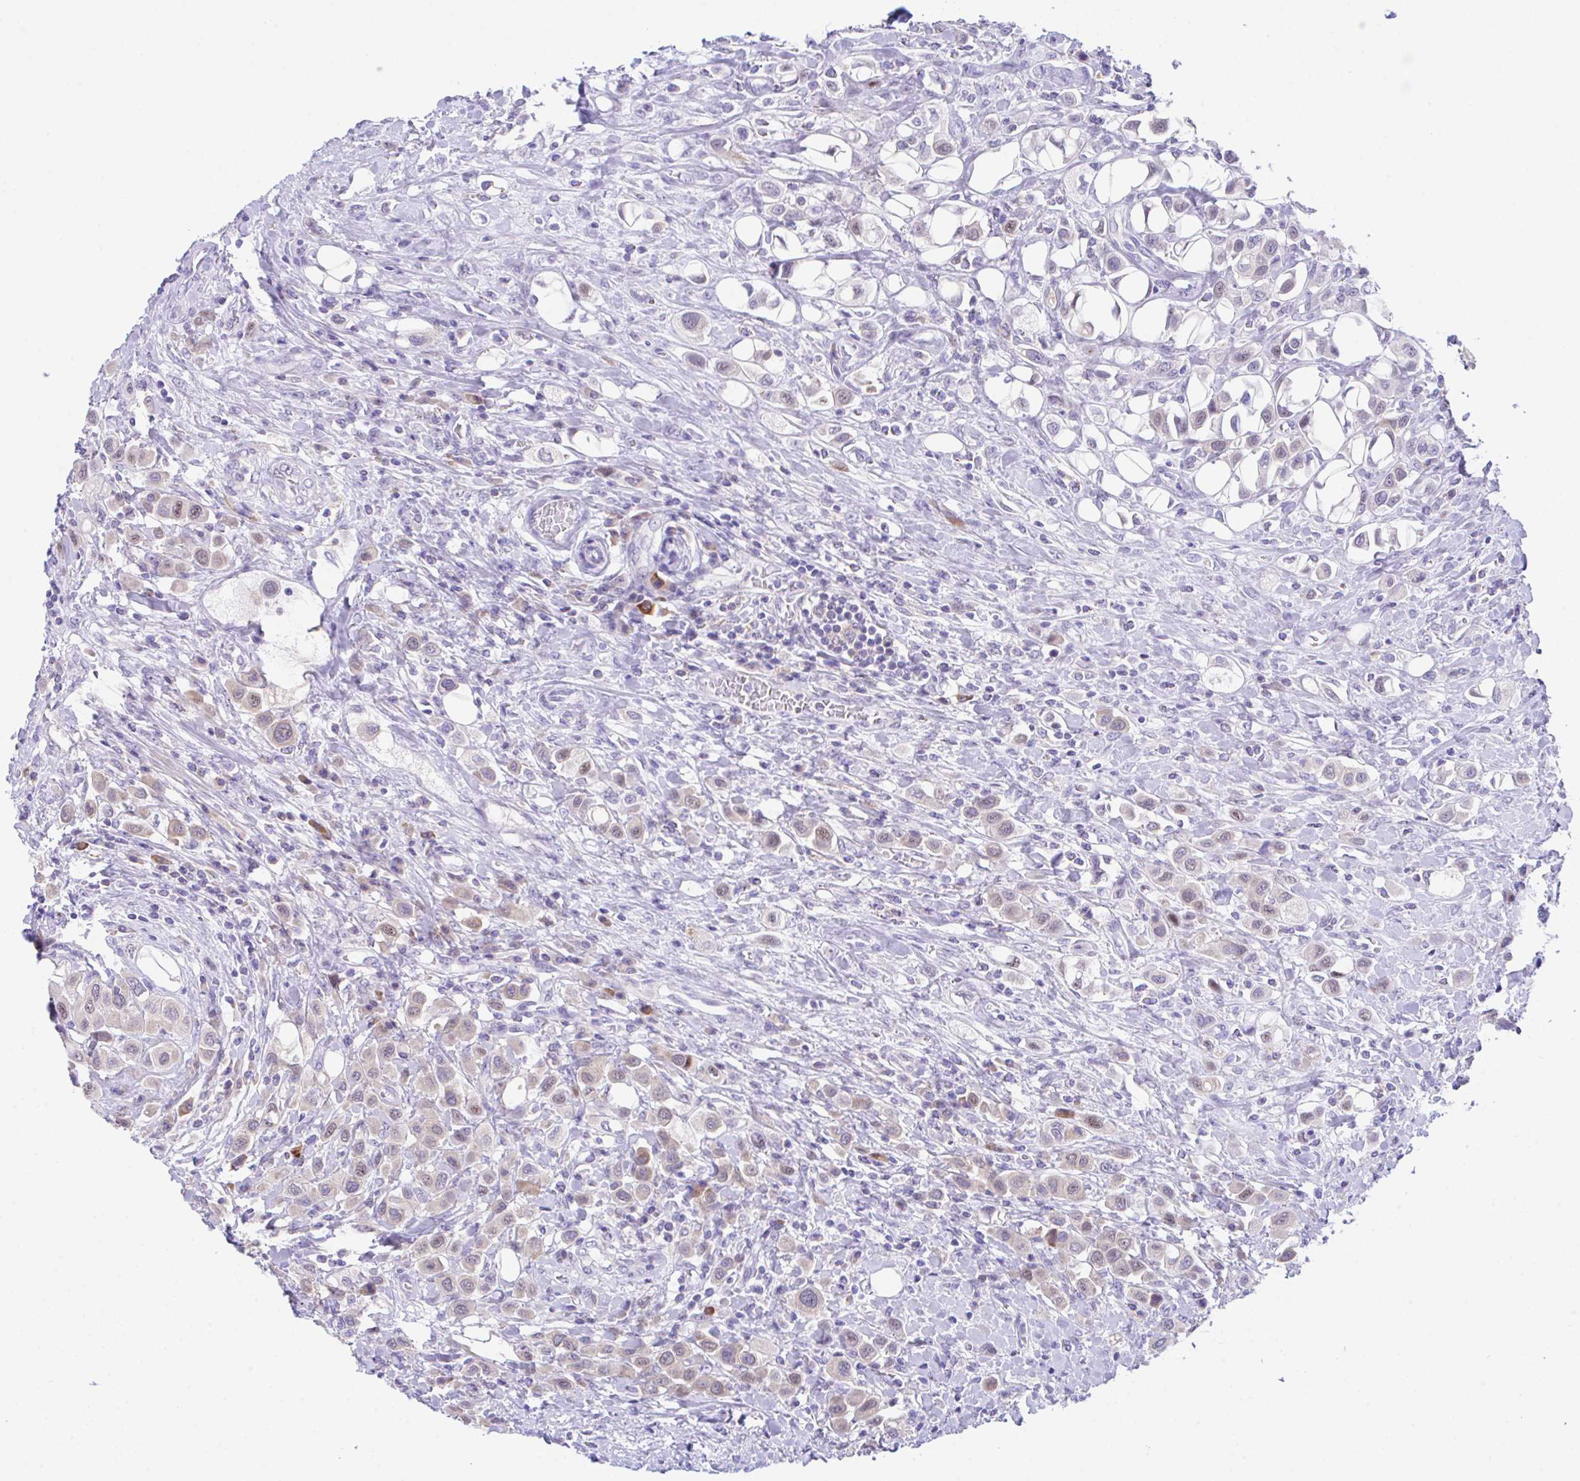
{"staining": {"intensity": "weak", "quantity": "<25%", "location": "cytoplasmic/membranous,nuclear"}, "tissue": "urothelial cancer", "cell_type": "Tumor cells", "image_type": "cancer", "snomed": [{"axis": "morphology", "description": "Urothelial carcinoma, High grade"}, {"axis": "topography", "description": "Urinary bladder"}], "caption": "Immunohistochemistry micrograph of human urothelial cancer stained for a protein (brown), which shows no positivity in tumor cells.", "gene": "HOXB4", "patient": {"sex": "male", "age": 50}}